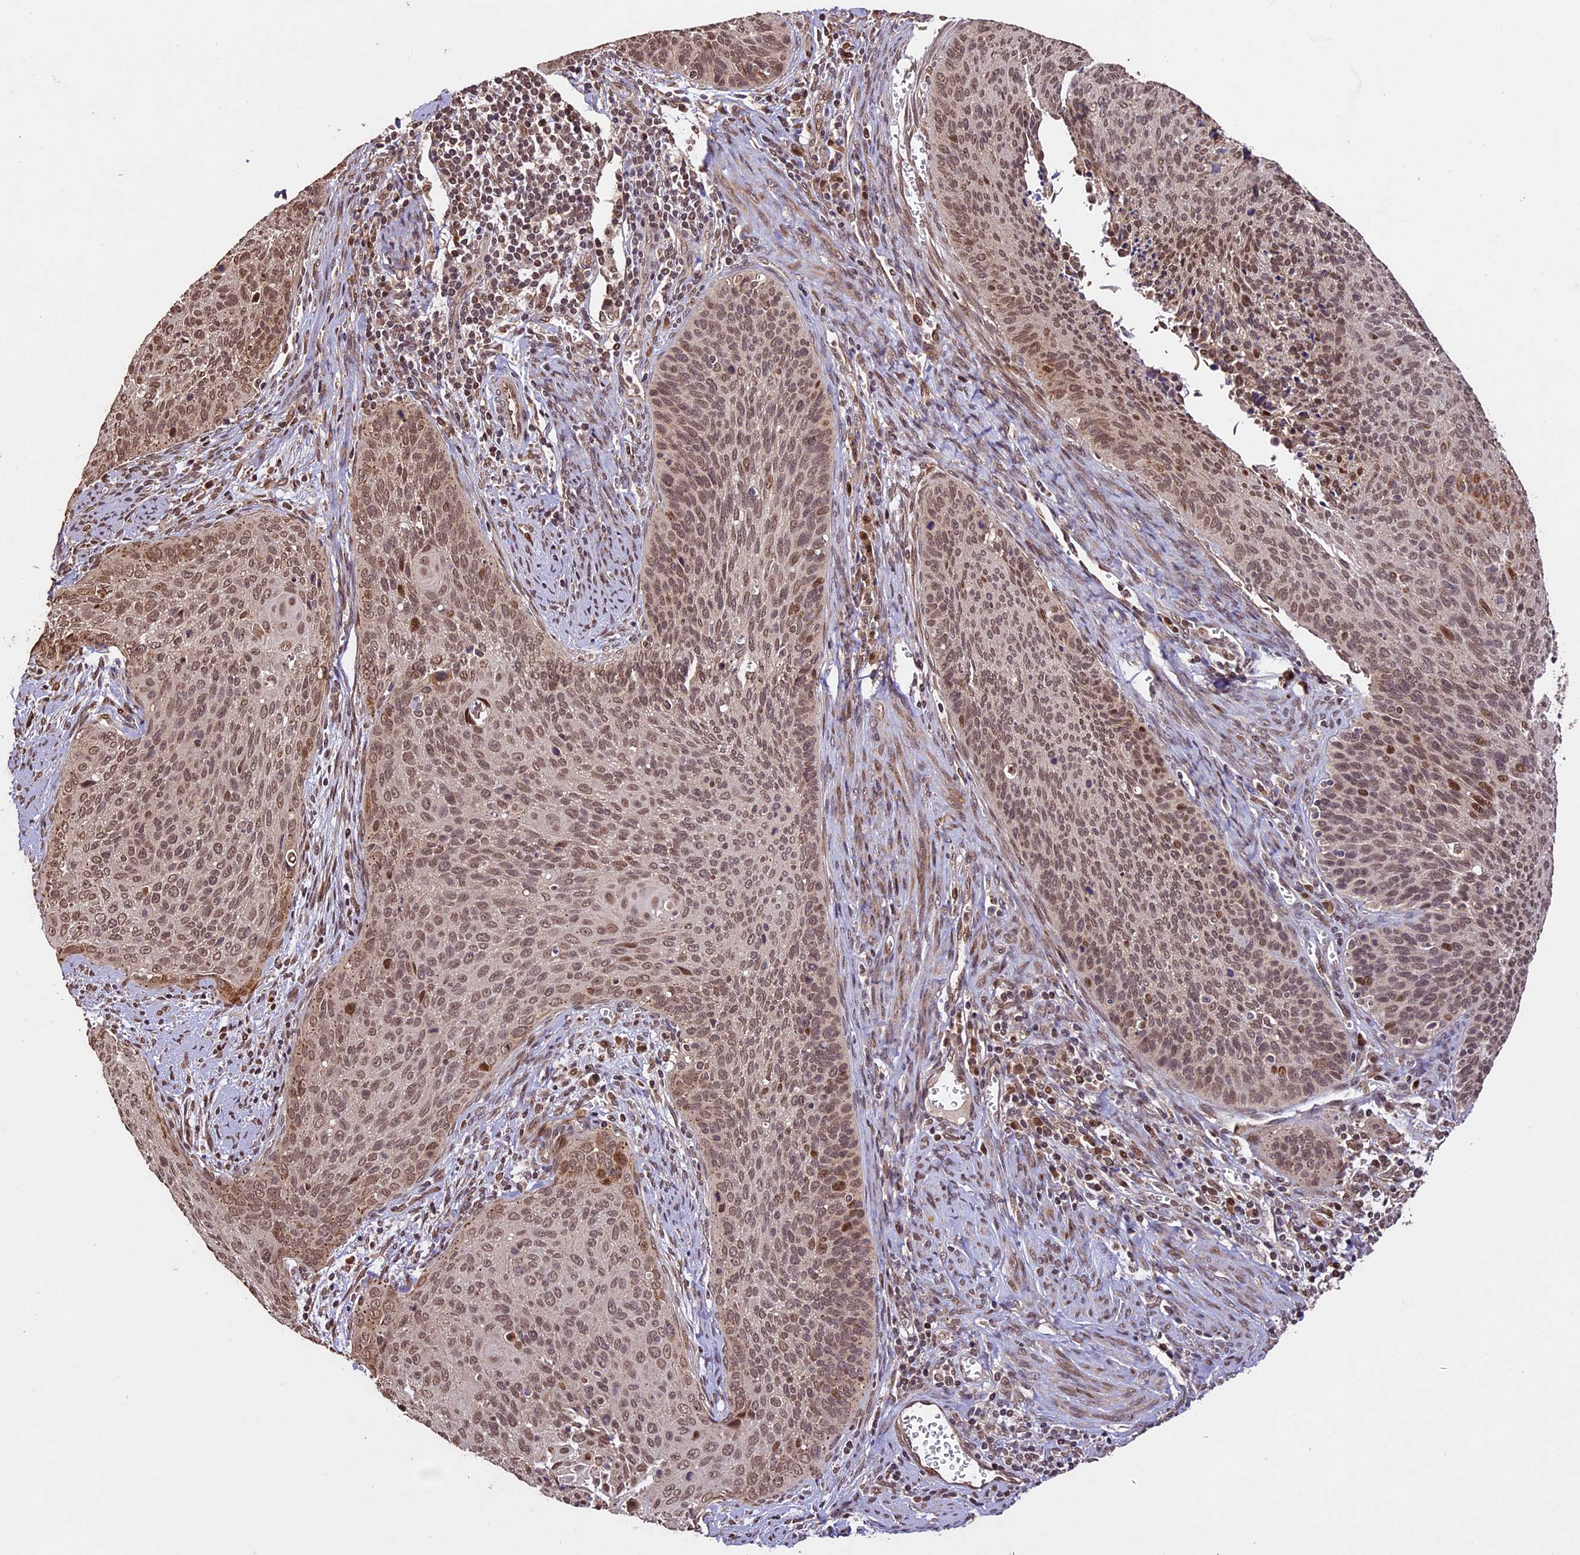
{"staining": {"intensity": "moderate", "quantity": ">75%", "location": "nuclear"}, "tissue": "cervical cancer", "cell_type": "Tumor cells", "image_type": "cancer", "snomed": [{"axis": "morphology", "description": "Squamous cell carcinoma, NOS"}, {"axis": "topography", "description": "Cervix"}], "caption": "An immunohistochemistry (IHC) photomicrograph of neoplastic tissue is shown. Protein staining in brown labels moderate nuclear positivity in cervical cancer (squamous cell carcinoma) within tumor cells.", "gene": "CDKN2AIP", "patient": {"sex": "female", "age": 55}}